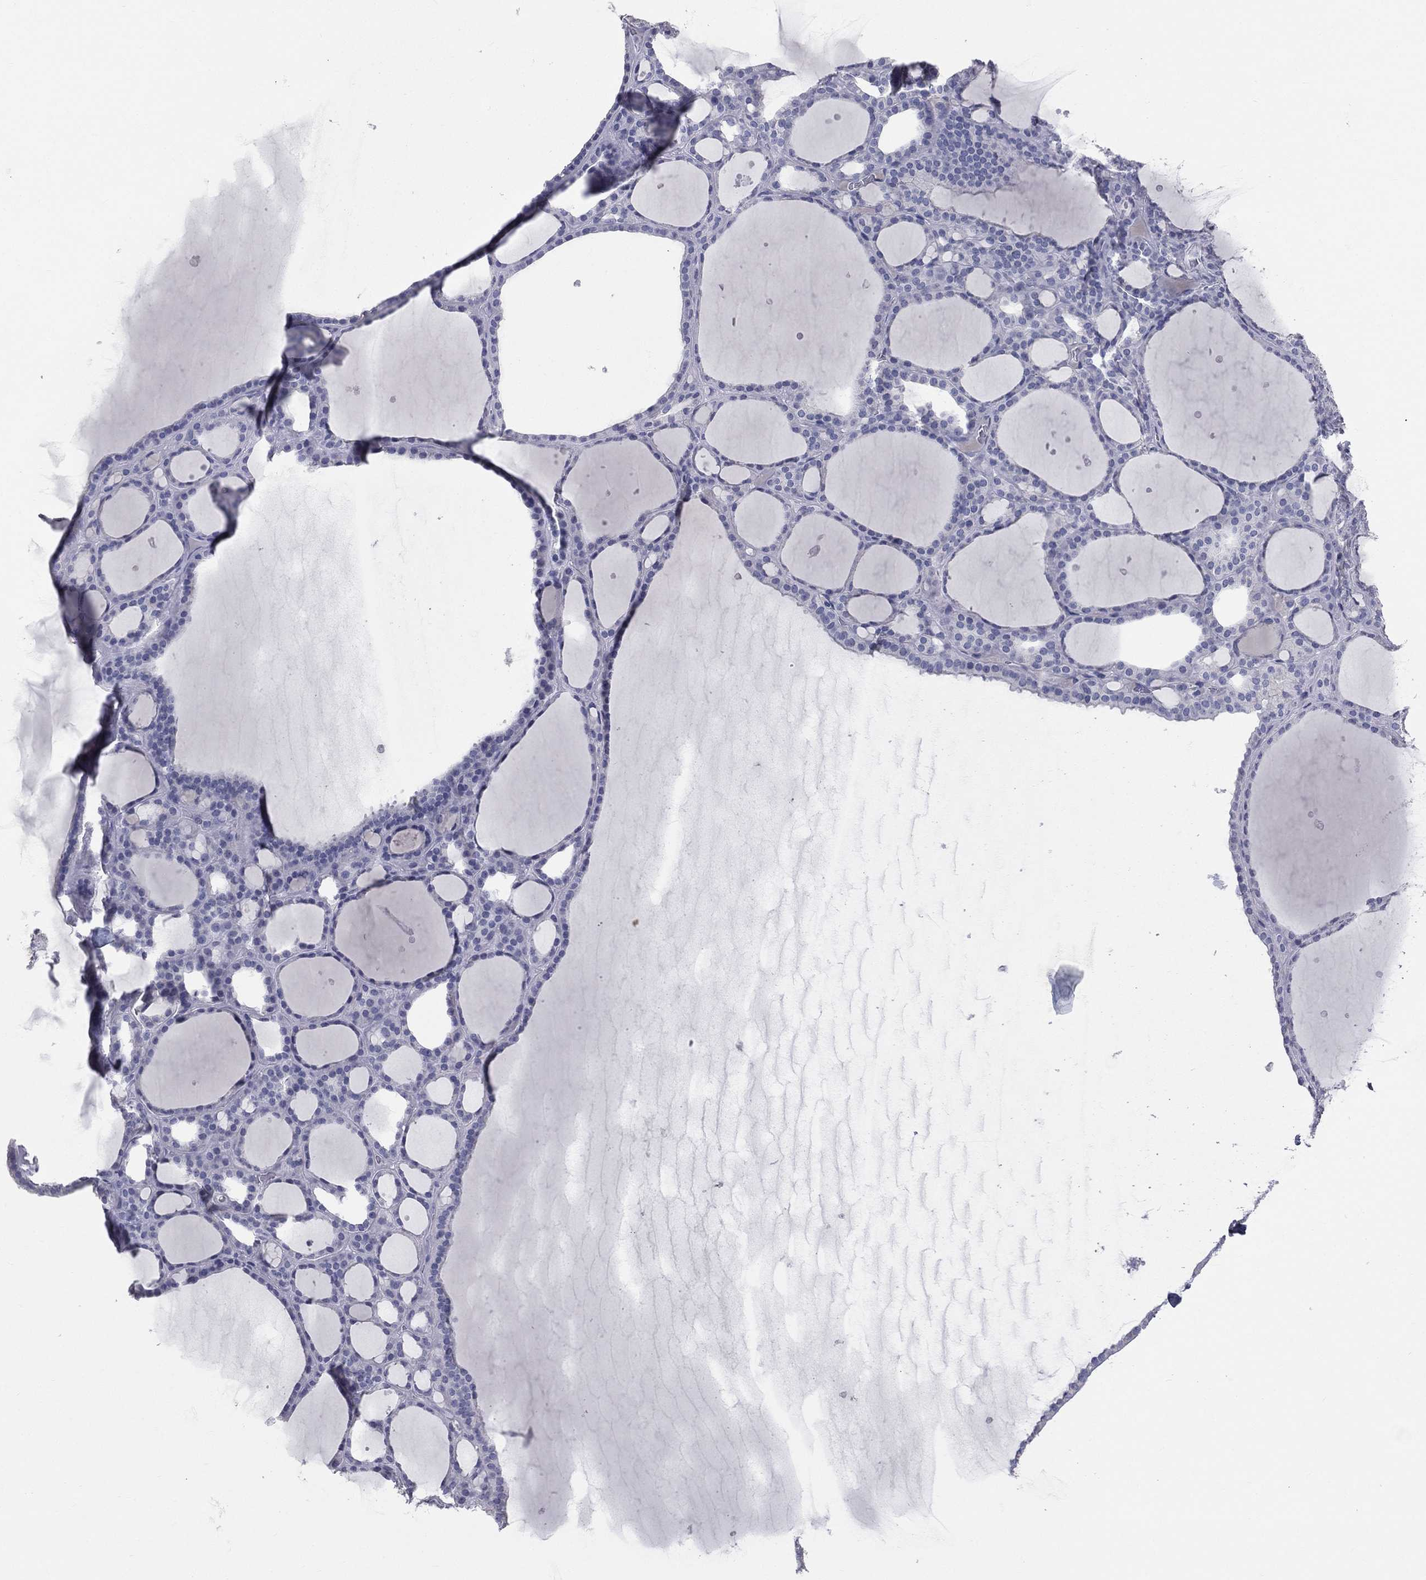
{"staining": {"intensity": "negative", "quantity": "none", "location": "none"}, "tissue": "thyroid gland", "cell_type": "Glandular cells", "image_type": "normal", "snomed": [{"axis": "morphology", "description": "Normal tissue, NOS"}, {"axis": "topography", "description": "Thyroid gland"}], "caption": "Immunohistochemistry (IHC) micrograph of normal thyroid gland: thyroid gland stained with DAB (3,3'-diaminobenzidine) shows no significant protein expression in glandular cells. (Immunohistochemistry (IHC), brightfield microscopy, high magnification).", "gene": "STK31", "patient": {"sex": "male", "age": 63}}